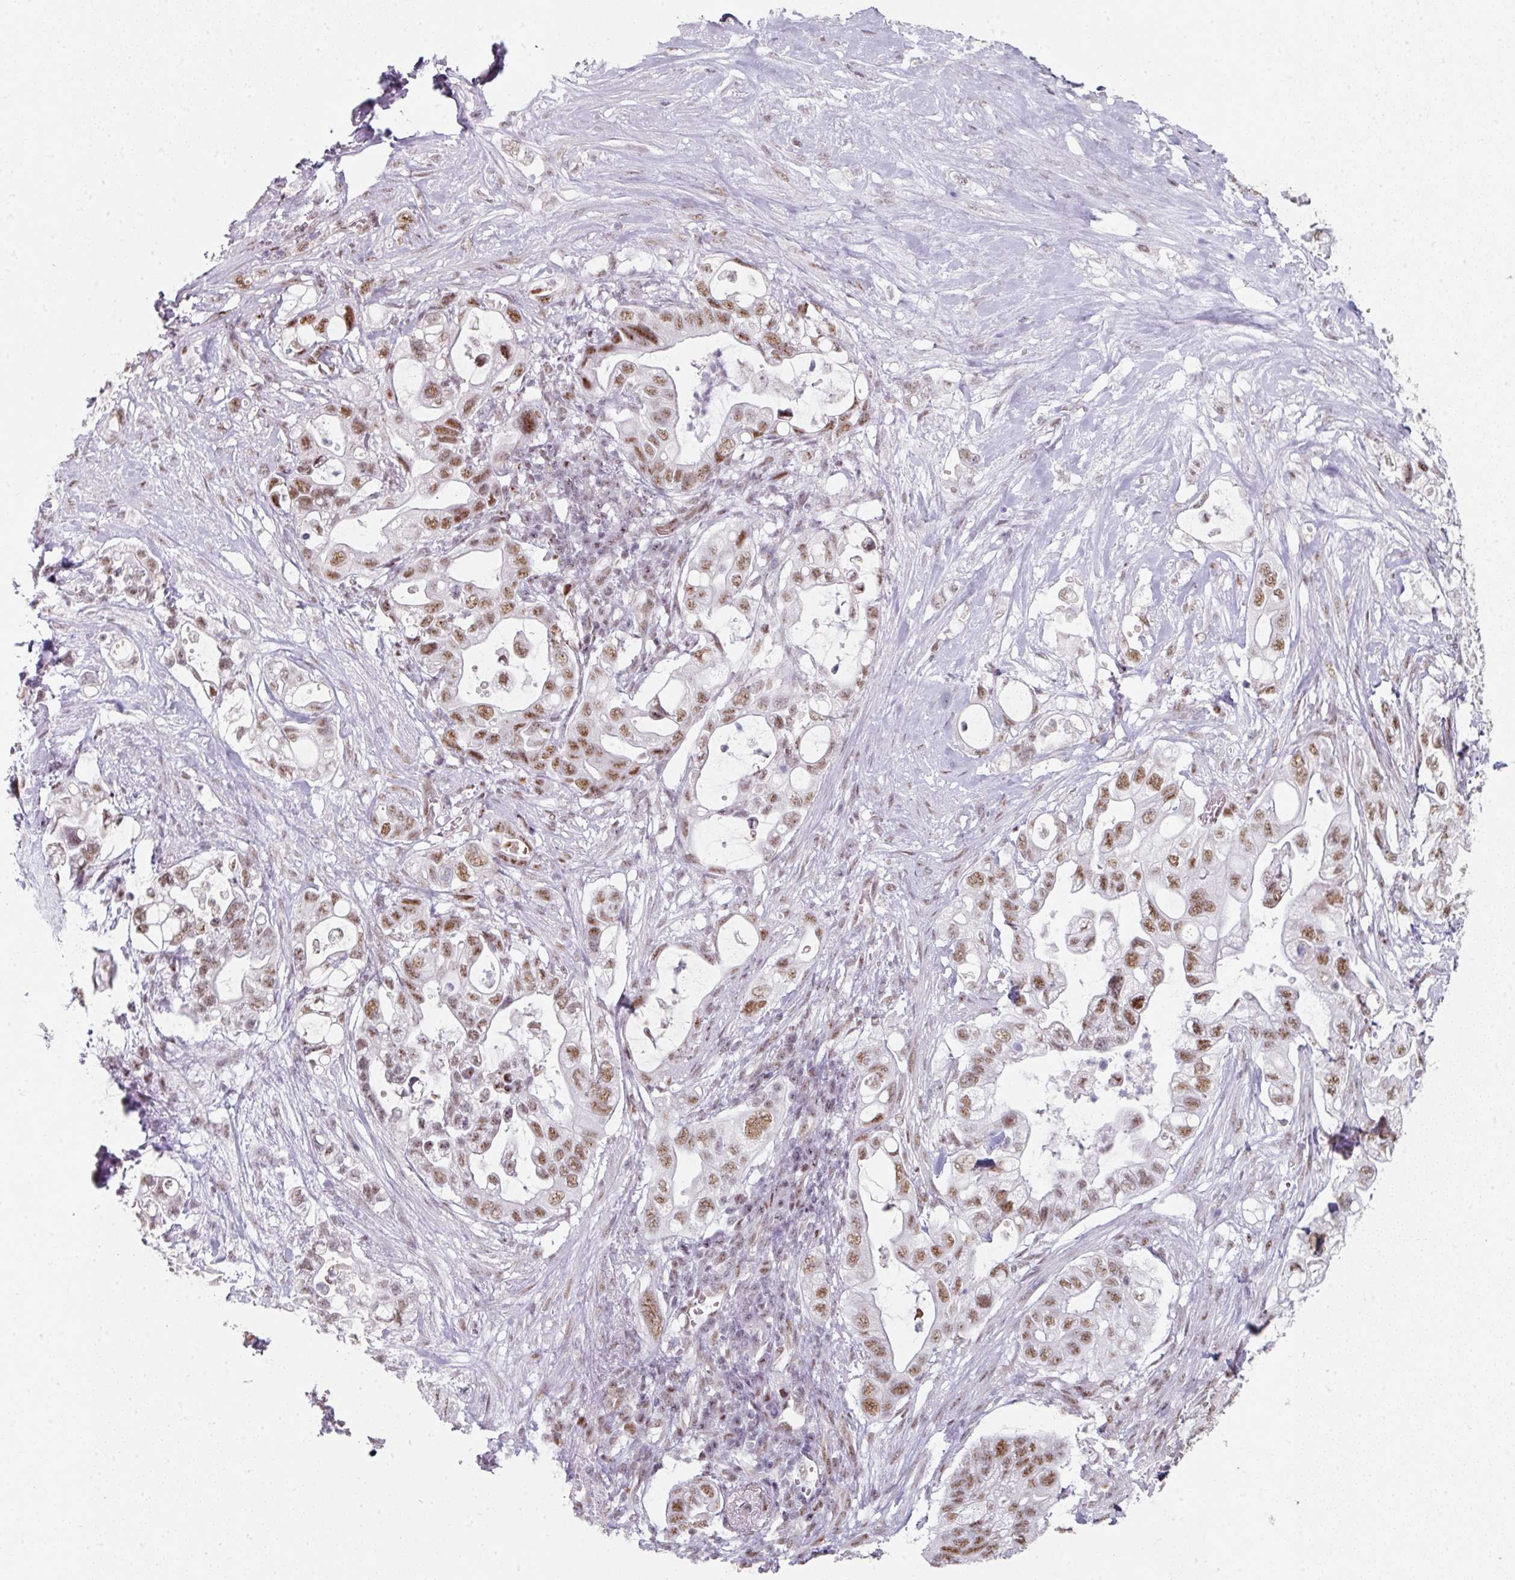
{"staining": {"intensity": "moderate", "quantity": ">75%", "location": "nuclear"}, "tissue": "pancreatic cancer", "cell_type": "Tumor cells", "image_type": "cancer", "snomed": [{"axis": "morphology", "description": "Adenocarcinoma, NOS"}, {"axis": "topography", "description": "Pancreas"}], "caption": "Pancreatic cancer tissue shows moderate nuclear staining in approximately >75% of tumor cells, visualized by immunohistochemistry.", "gene": "SF3B5", "patient": {"sex": "female", "age": 72}}